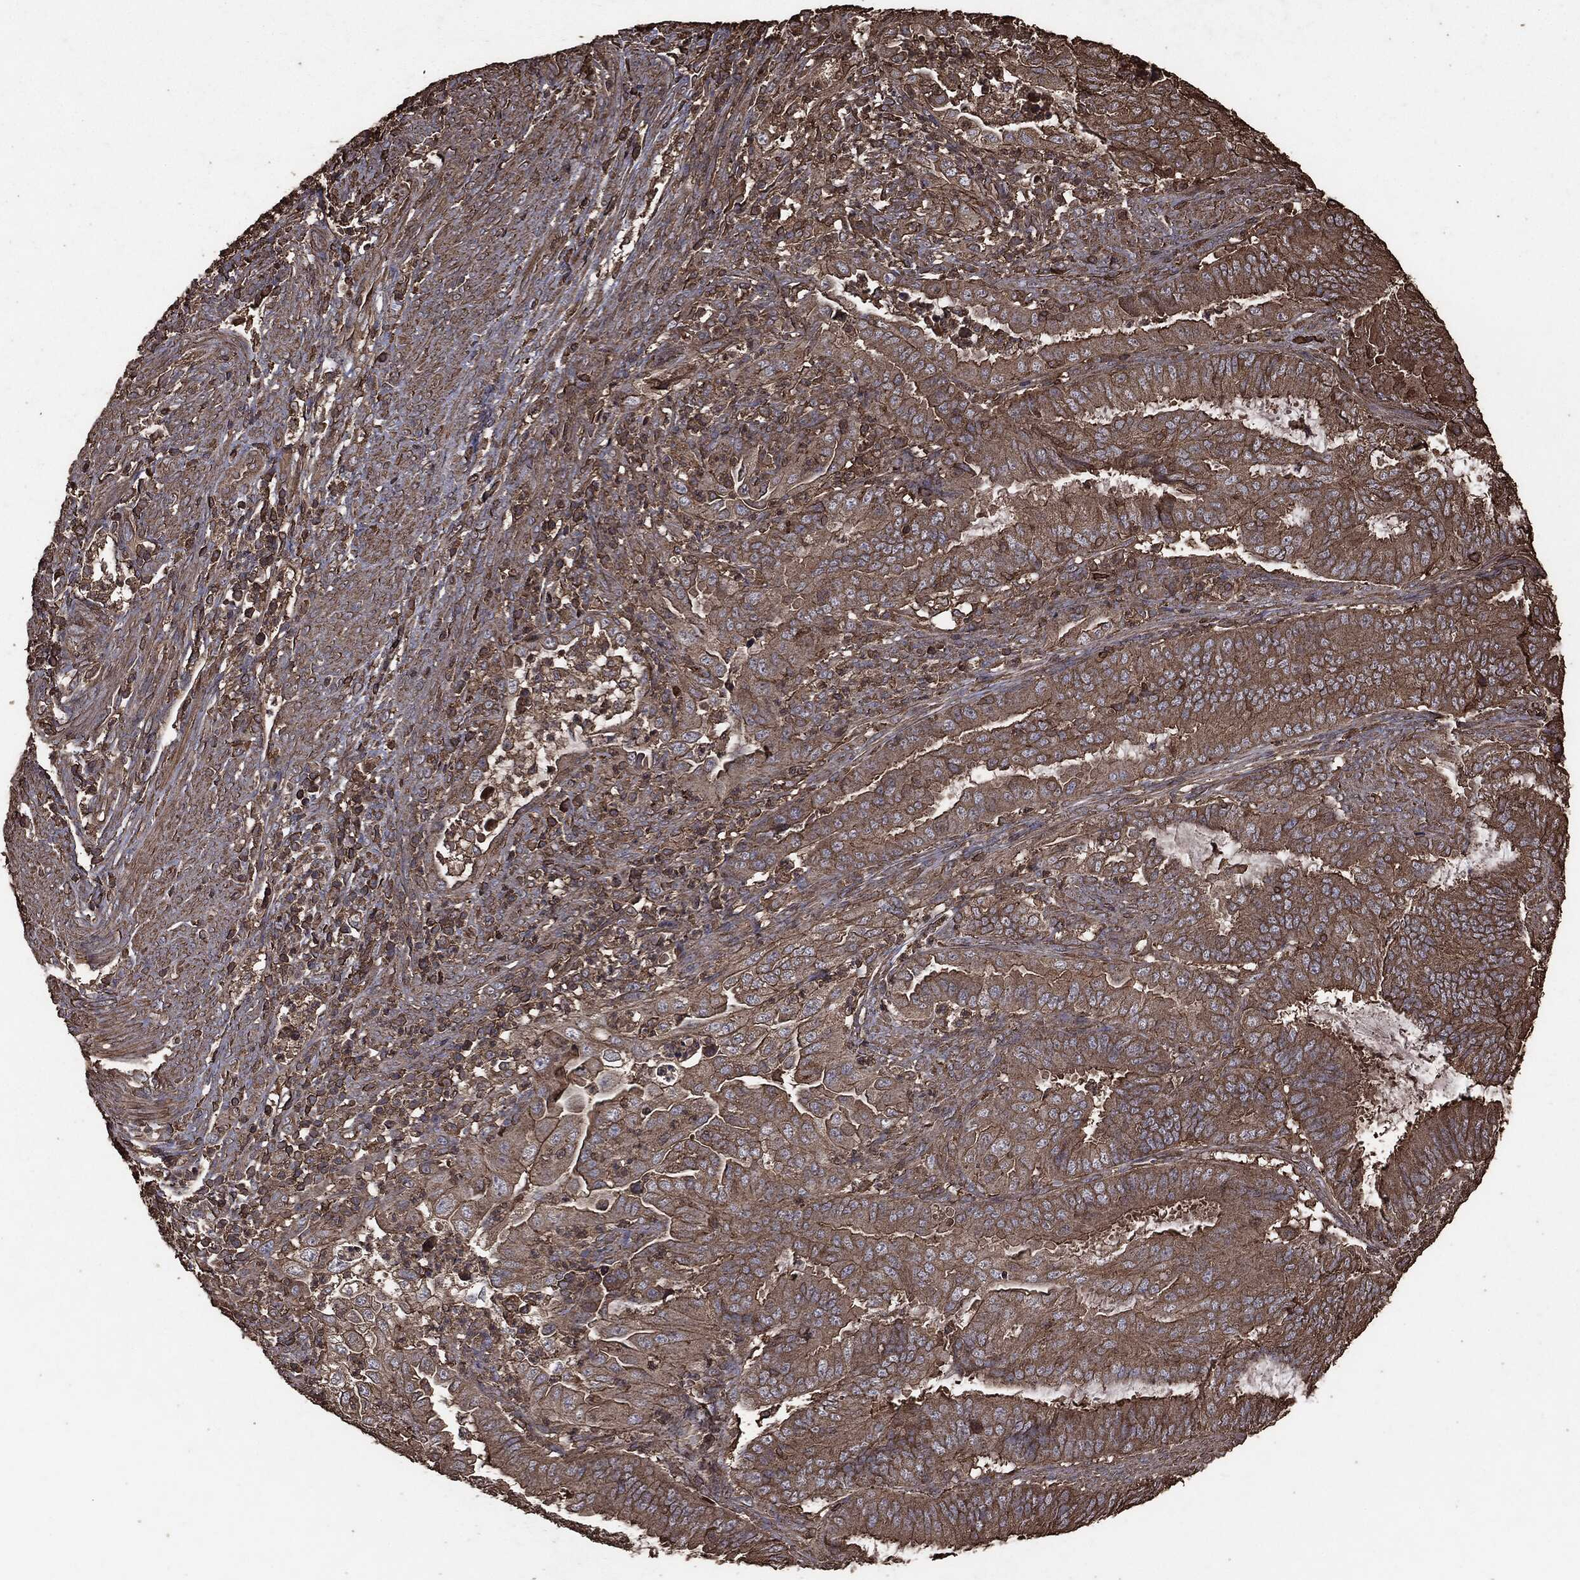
{"staining": {"intensity": "moderate", "quantity": ">75%", "location": "cytoplasmic/membranous"}, "tissue": "endometrial cancer", "cell_type": "Tumor cells", "image_type": "cancer", "snomed": [{"axis": "morphology", "description": "Adenocarcinoma, NOS"}, {"axis": "topography", "description": "Endometrium"}], "caption": "Brown immunohistochemical staining in endometrial cancer displays moderate cytoplasmic/membranous staining in about >75% of tumor cells.", "gene": "MTOR", "patient": {"sex": "female", "age": 51}}